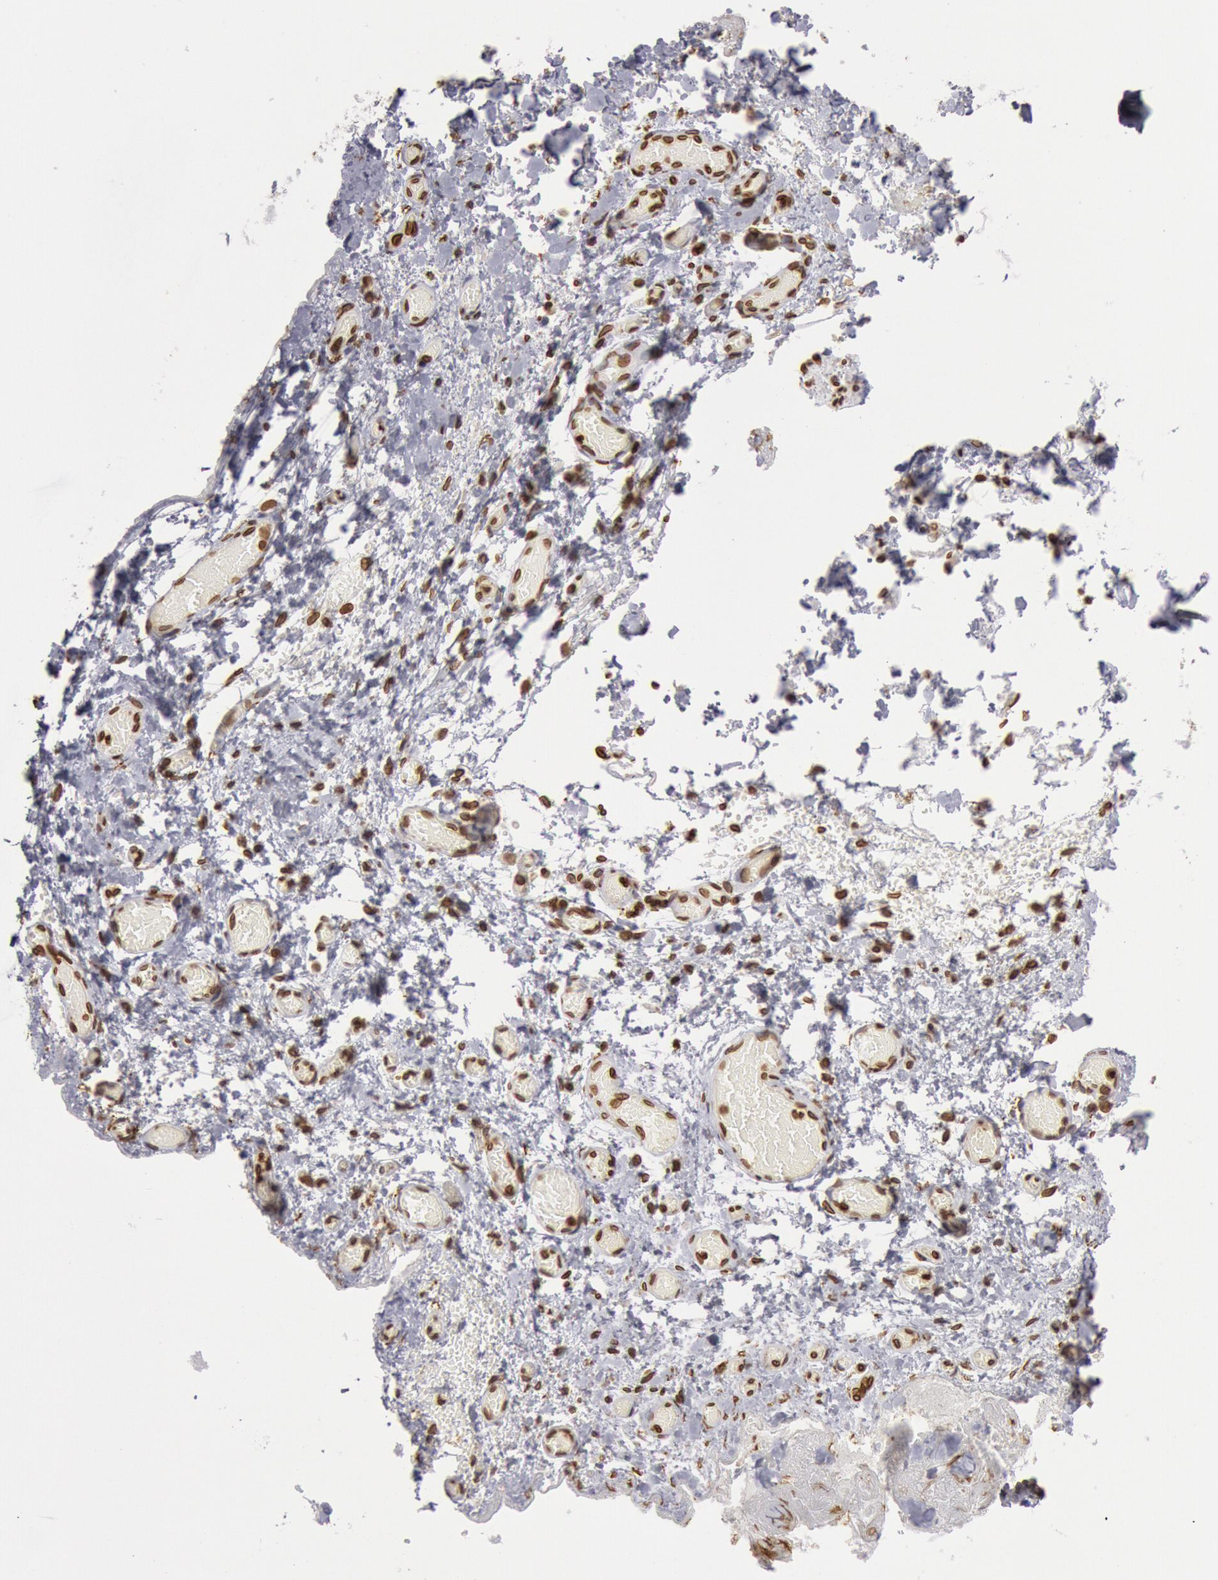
{"staining": {"intensity": "strong", "quantity": ">75%", "location": "nuclear"}, "tissue": "skeletal muscle", "cell_type": "Myocytes", "image_type": "normal", "snomed": [{"axis": "morphology", "description": "Normal tissue, NOS"}, {"axis": "topography", "description": "Skeletal muscle"}, {"axis": "topography", "description": "Soft tissue"}], "caption": "IHC (DAB (3,3'-diaminobenzidine)) staining of benign human skeletal muscle displays strong nuclear protein staining in approximately >75% of myocytes.", "gene": "SUN2", "patient": {"sex": "female", "age": 58}}